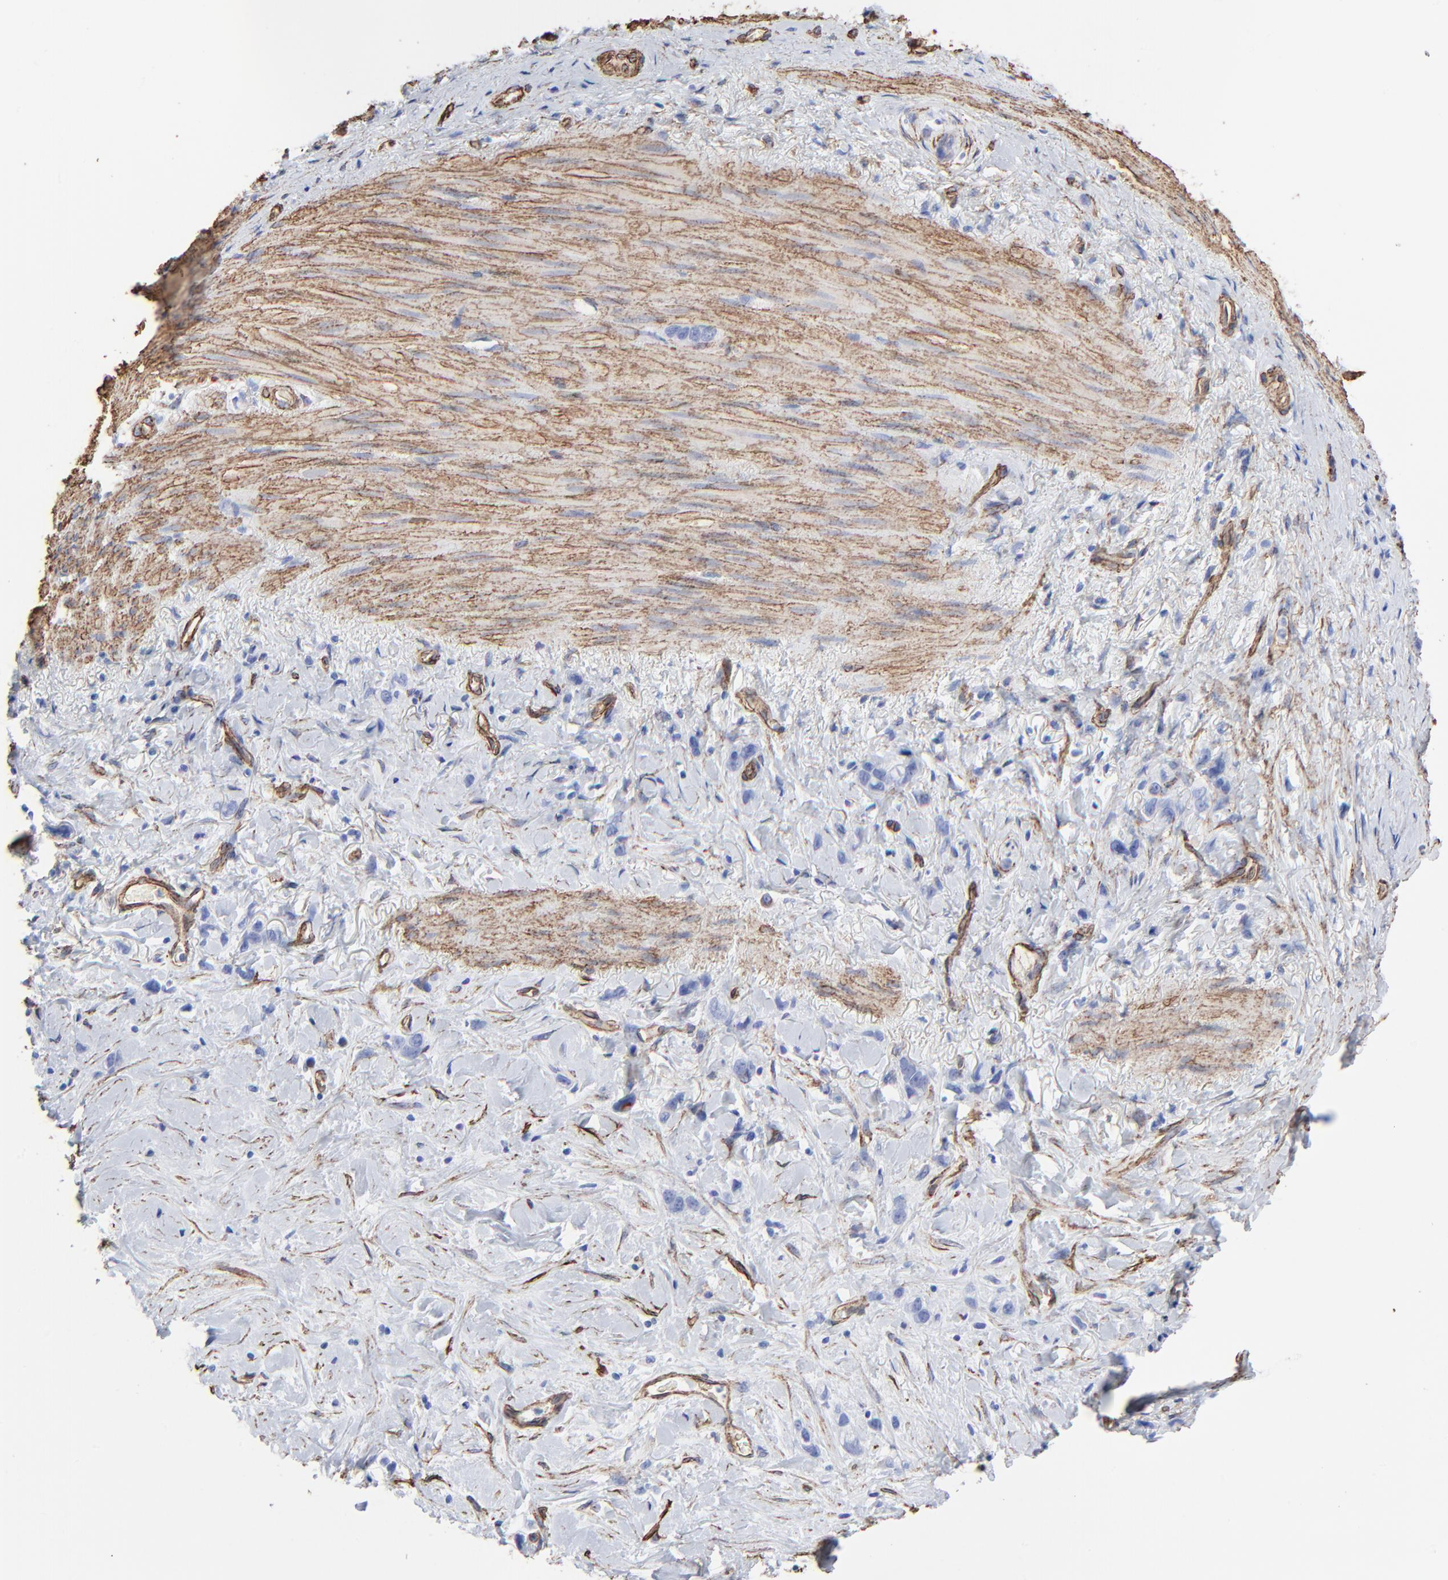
{"staining": {"intensity": "negative", "quantity": "none", "location": "none"}, "tissue": "stomach cancer", "cell_type": "Tumor cells", "image_type": "cancer", "snomed": [{"axis": "morphology", "description": "Normal tissue, NOS"}, {"axis": "morphology", "description": "Adenocarcinoma, NOS"}, {"axis": "morphology", "description": "Adenocarcinoma, High grade"}, {"axis": "topography", "description": "Stomach, upper"}, {"axis": "topography", "description": "Stomach"}], "caption": "This is a histopathology image of immunohistochemistry (IHC) staining of adenocarcinoma (stomach), which shows no expression in tumor cells.", "gene": "CAV1", "patient": {"sex": "female", "age": 65}}